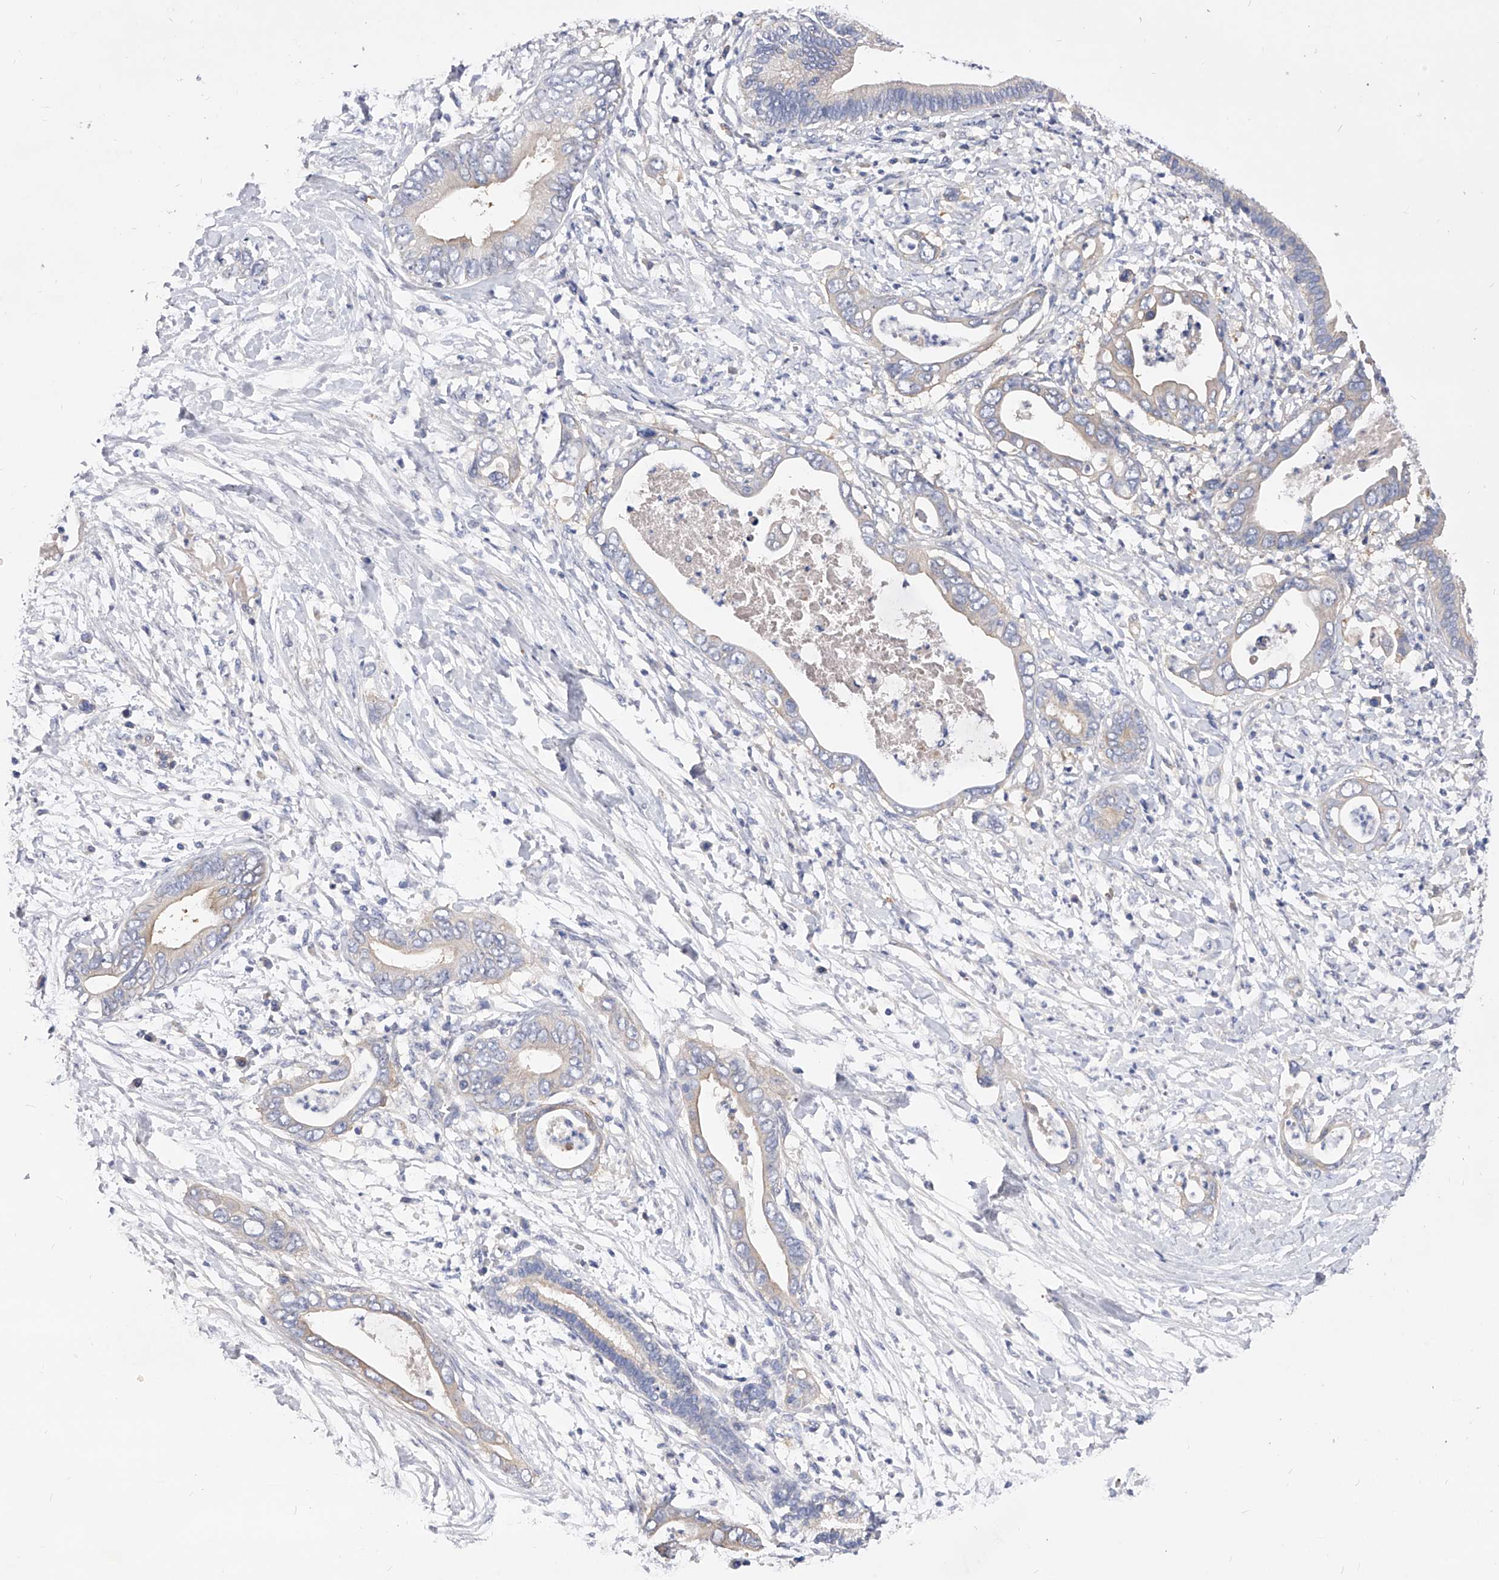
{"staining": {"intensity": "negative", "quantity": "none", "location": "none"}, "tissue": "pancreatic cancer", "cell_type": "Tumor cells", "image_type": "cancer", "snomed": [{"axis": "morphology", "description": "Adenocarcinoma, NOS"}, {"axis": "topography", "description": "Pancreas"}], "caption": "High power microscopy micrograph of an immunohistochemistry (IHC) photomicrograph of pancreatic cancer (adenocarcinoma), revealing no significant staining in tumor cells. (Brightfield microscopy of DAB IHC at high magnification).", "gene": "PPP5C", "patient": {"sex": "male", "age": 75}}